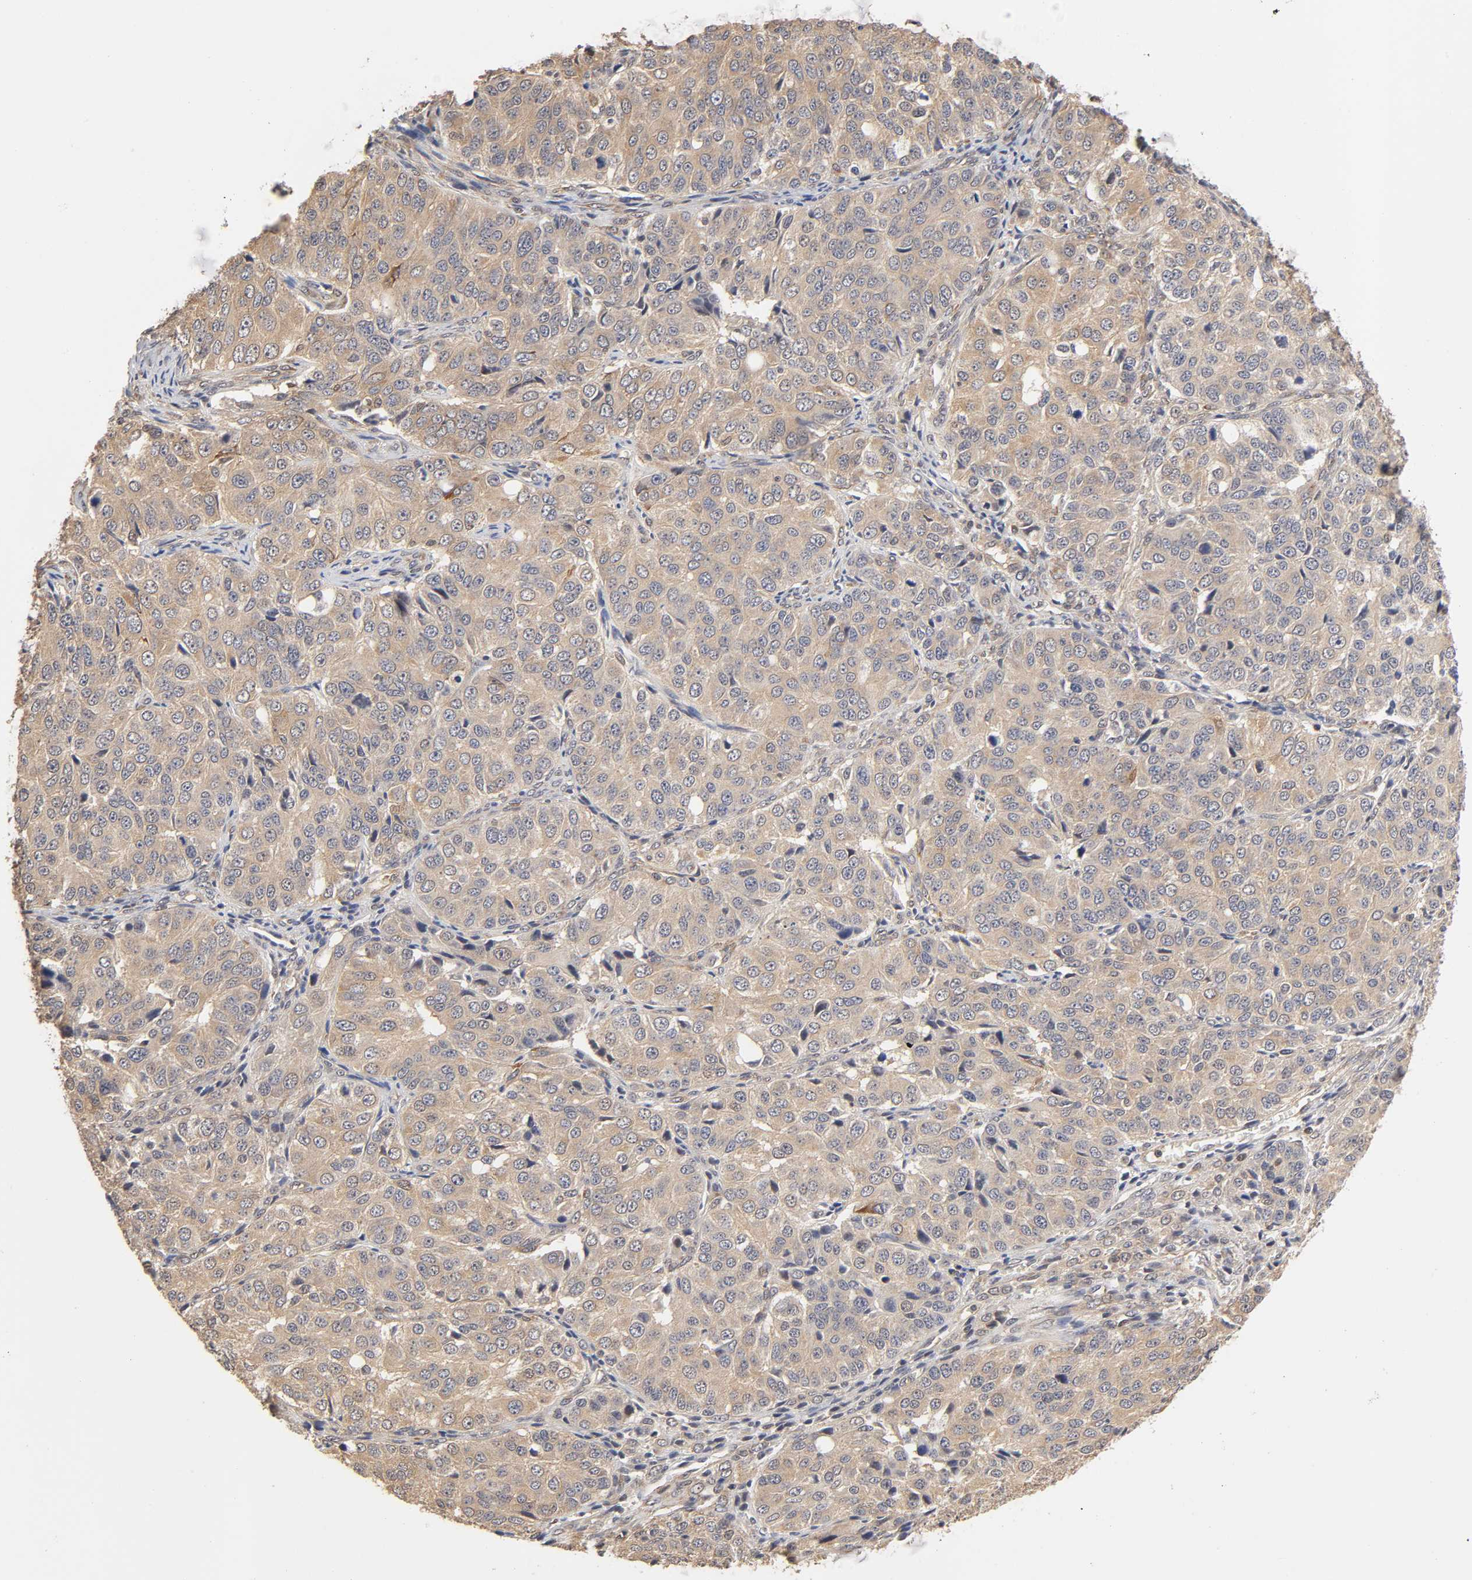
{"staining": {"intensity": "weak", "quantity": ">75%", "location": "cytoplasmic/membranous"}, "tissue": "ovarian cancer", "cell_type": "Tumor cells", "image_type": "cancer", "snomed": [{"axis": "morphology", "description": "Carcinoma, endometroid"}, {"axis": "topography", "description": "Ovary"}], "caption": "The immunohistochemical stain highlights weak cytoplasmic/membranous positivity in tumor cells of endometroid carcinoma (ovarian) tissue.", "gene": "PDE5A", "patient": {"sex": "female", "age": 51}}